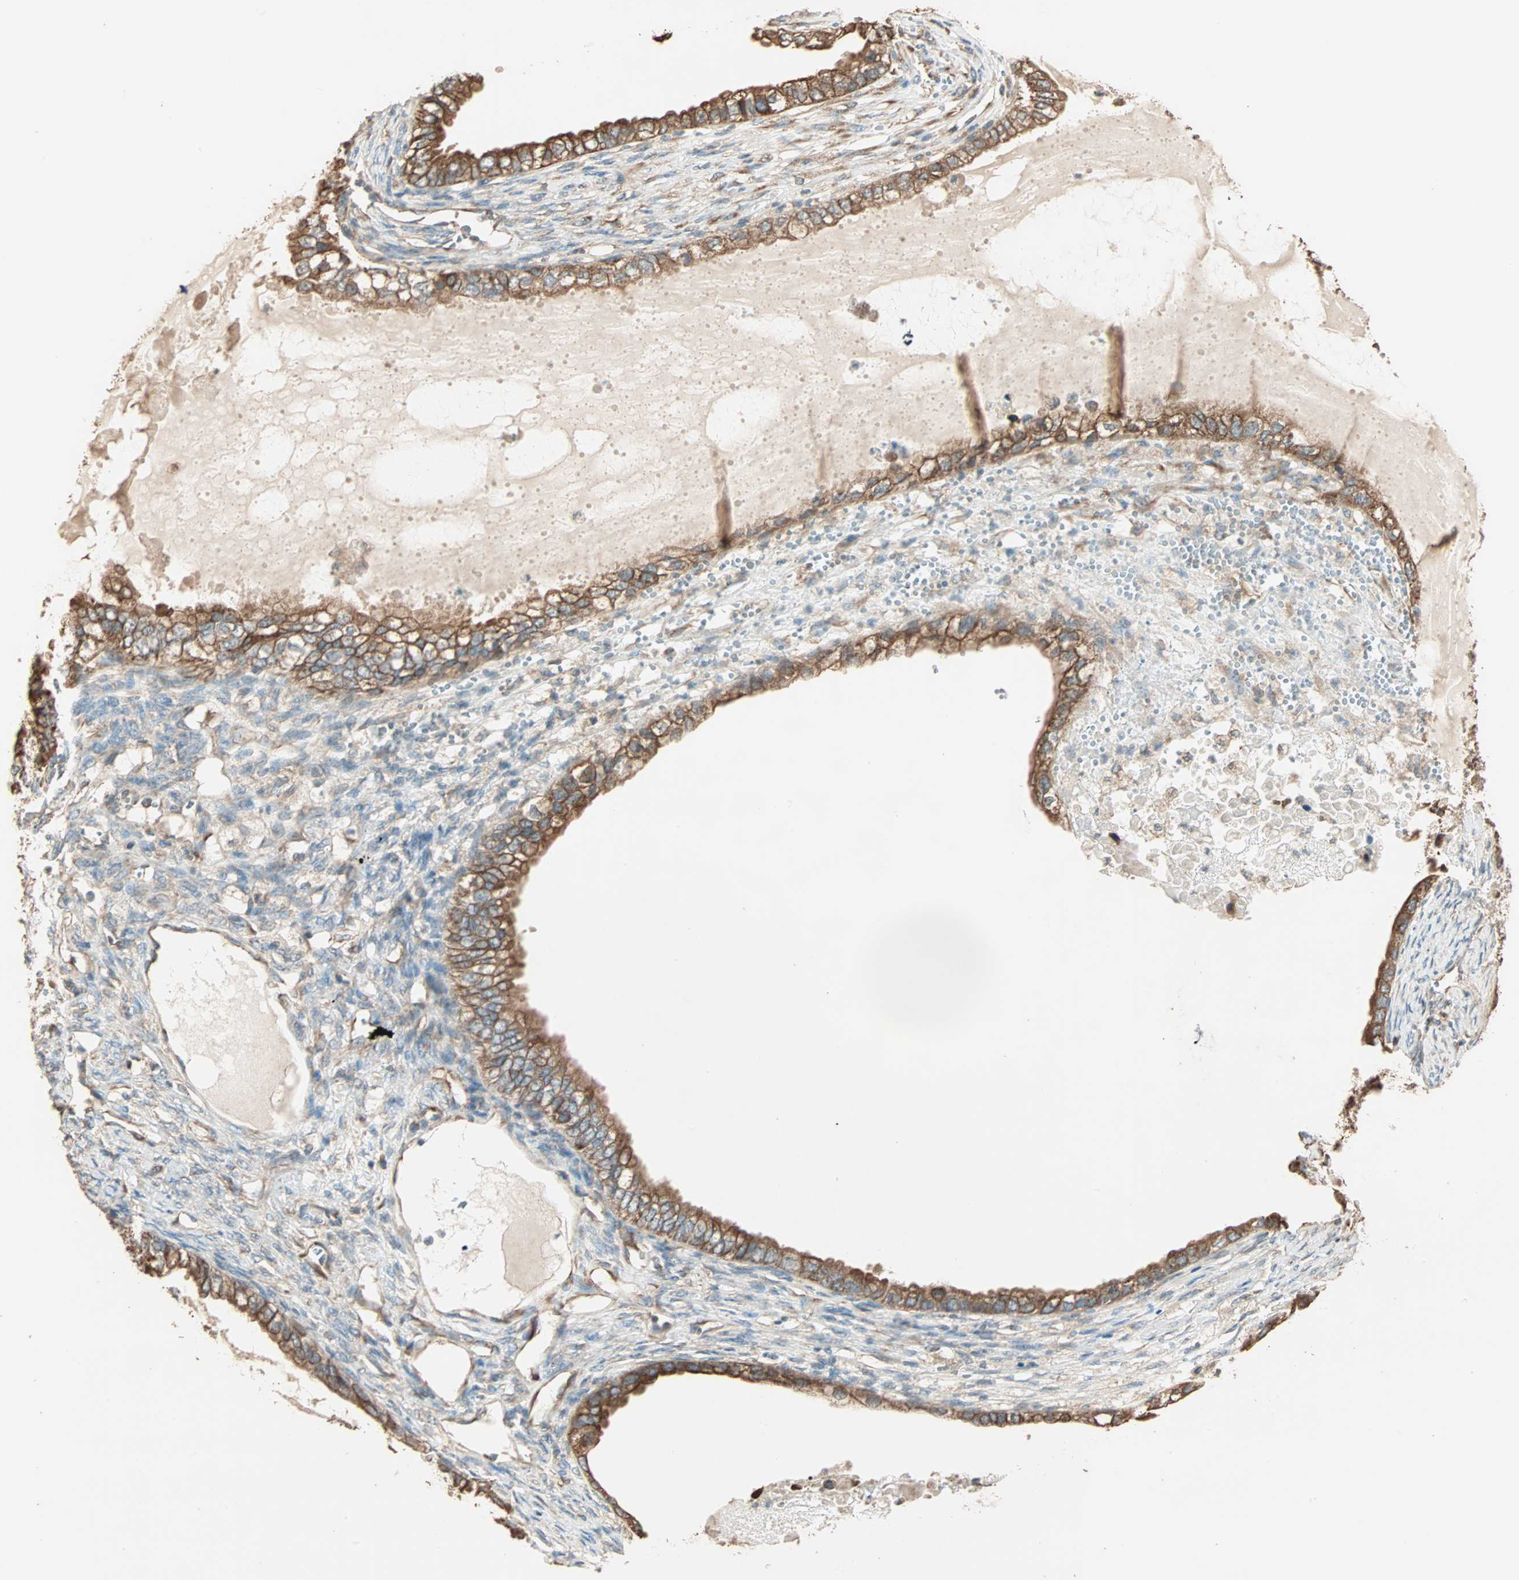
{"staining": {"intensity": "strong", "quantity": ">75%", "location": "cytoplasmic/membranous"}, "tissue": "ovarian cancer", "cell_type": "Tumor cells", "image_type": "cancer", "snomed": [{"axis": "morphology", "description": "Cystadenocarcinoma, mucinous, NOS"}, {"axis": "topography", "description": "Ovary"}], "caption": "Protein expression analysis of human mucinous cystadenocarcinoma (ovarian) reveals strong cytoplasmic/membranous positivity in approximately >75% of tumor cells.", "gene": "EIF4G2", "patient": {"sex": "female", "age": 80}}